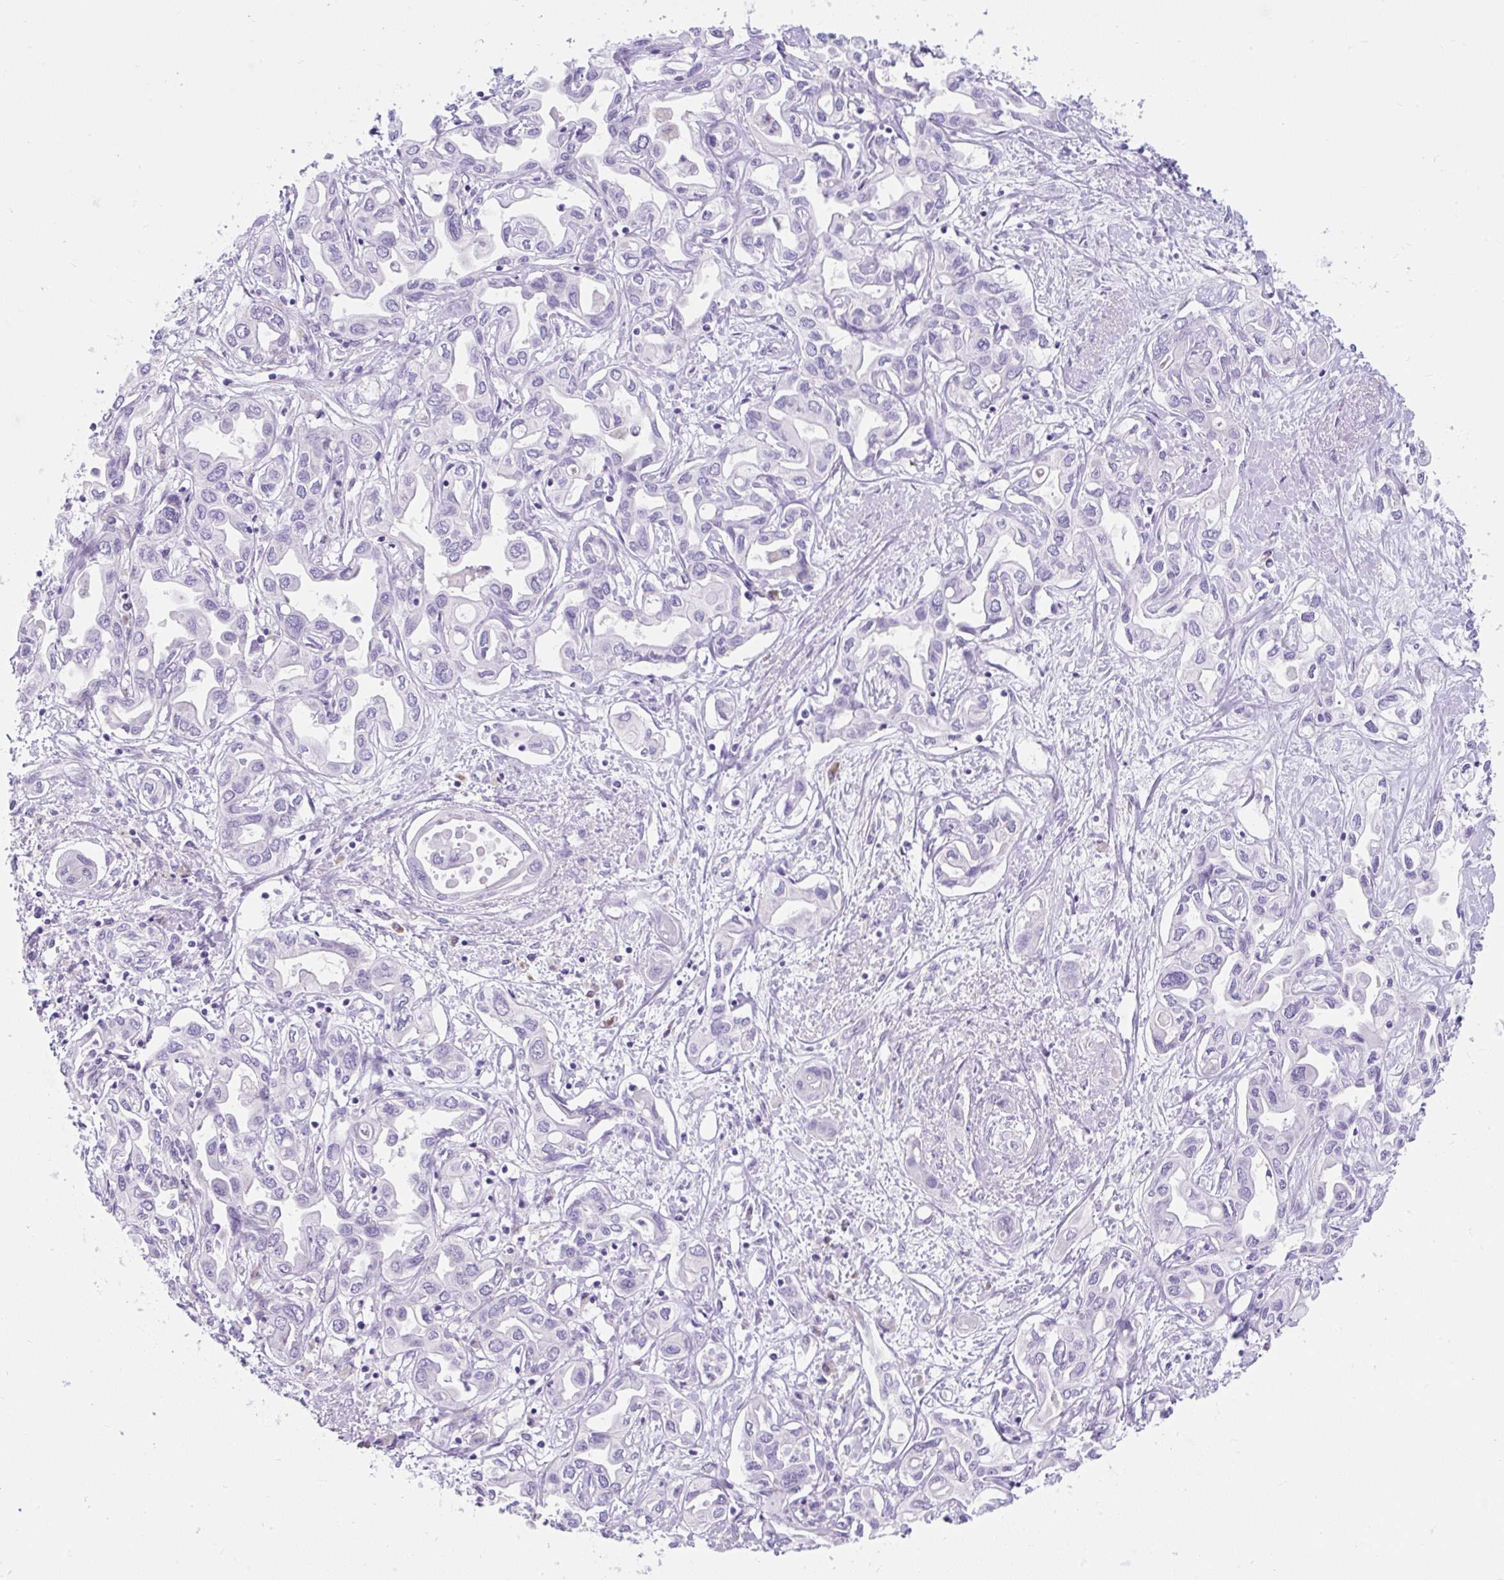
{"staining": {"intensity": "negative", "quantity": "none", "location": "none"}, "tissue": "liver cancer", "cell_type": "Tumor cells", "image_type": "cancer", "snomed": [{"axis": "morphology", "description": "Cholangiocarcinoma"}, {"axis": "topography", "description": "Liver"}], "caption": "Immunohistochemistry (IHC) photomicrograph of neoplastic tissue: liver cancer stained with DAB exhibits no significant protein staining in tumor cells.", "gene": "GOLGA8A", "patient": {"sex": "female", "age": 64}}